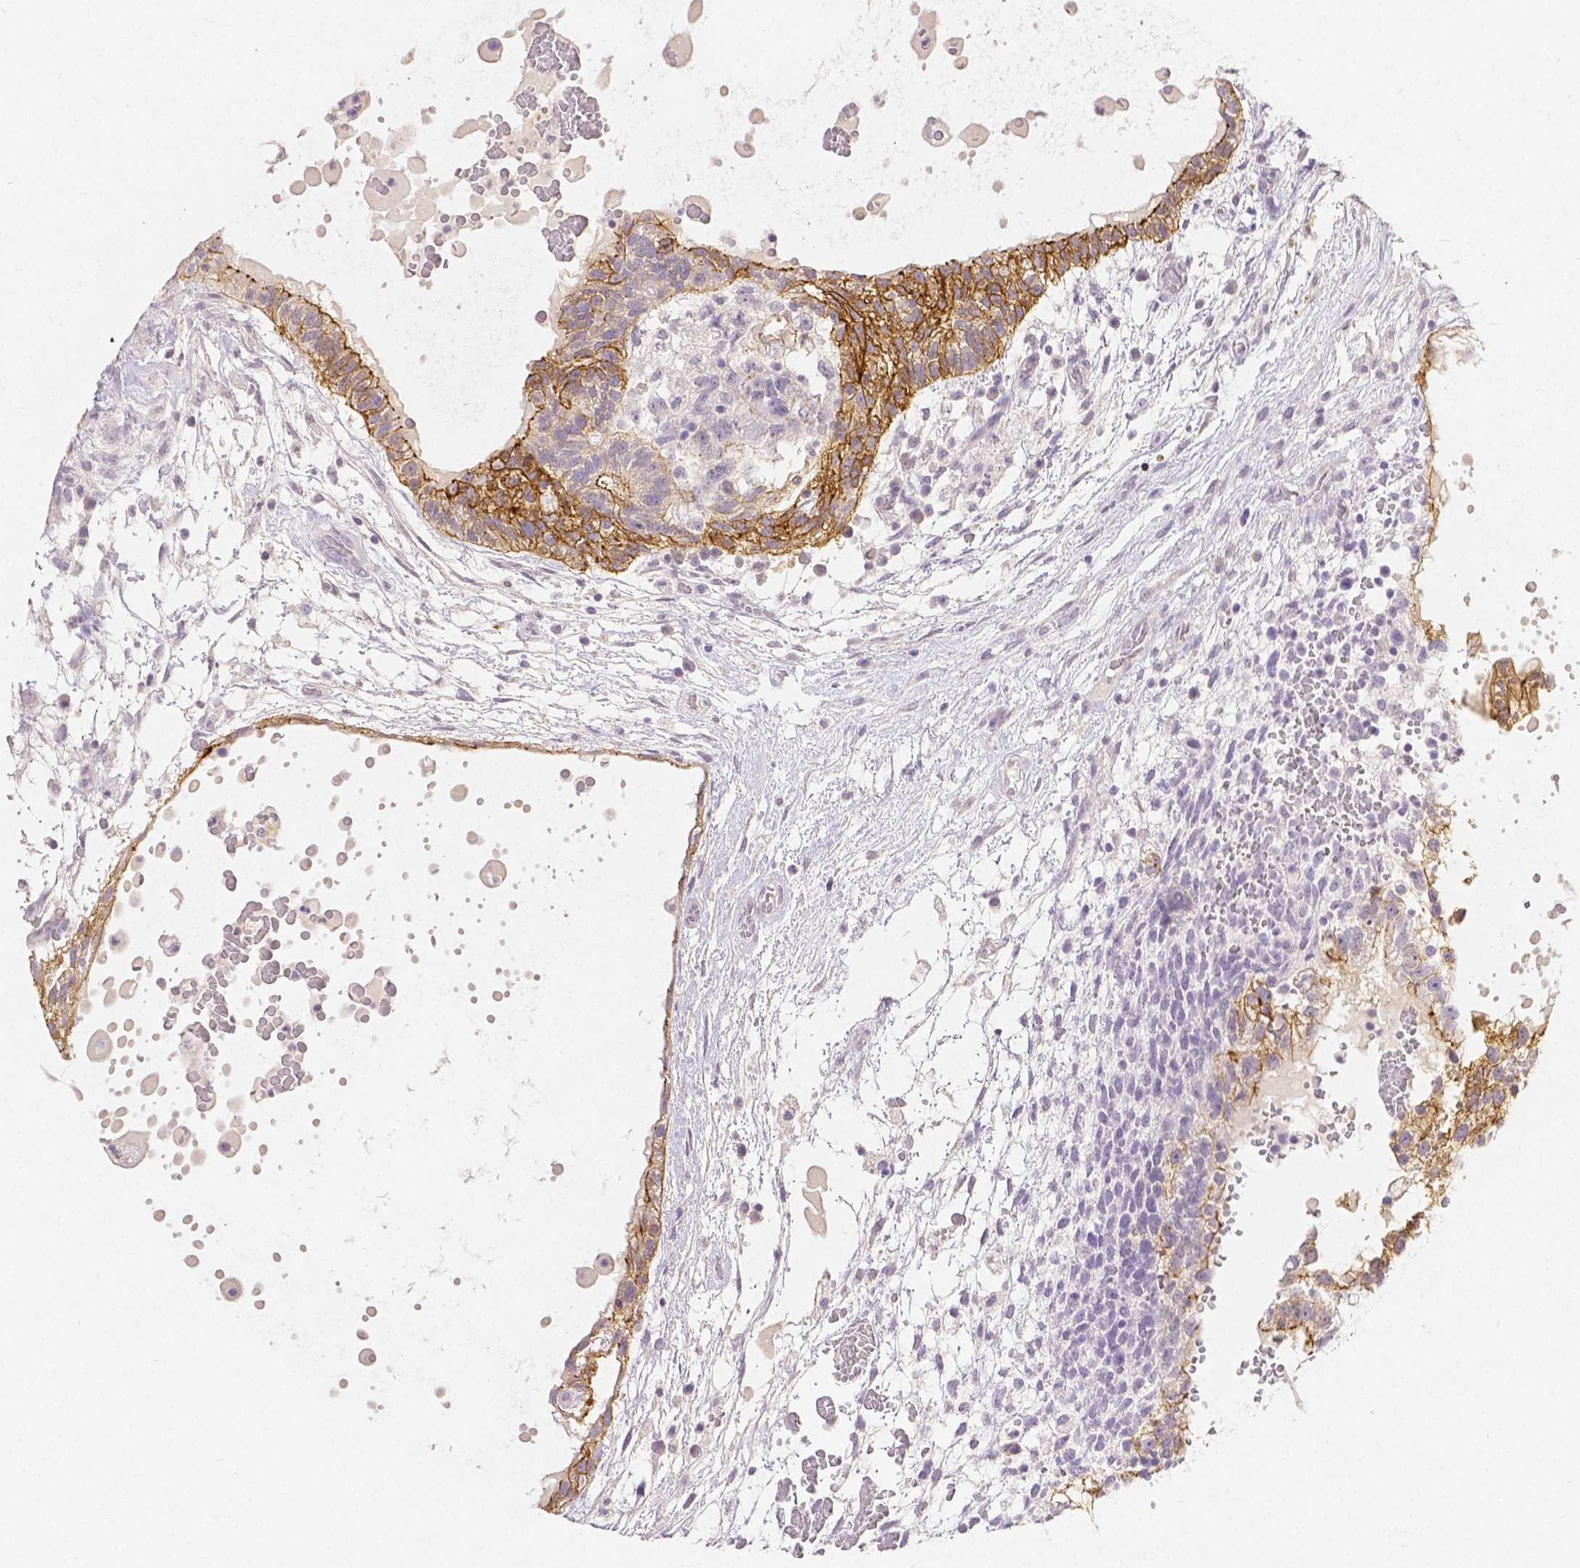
{"staining": {"intensity": "moderate", "quantity": "25%-75%", "location": "cytoplasmic/membranous"}, "tissue": "testis cancer", "cell_type": "Tumor cells", "image_type": "cancer", "snomed": [{"axis": "morphology", "description": "Normal tissue, NOS"}, {"axis": "morphology", "description": "Carcinoma, Embryonal, NOS"}, {"axis": "topography", "description": "Testis"}], "caption": "A brown stain highlights moderate cytoplasmic/membranous staining of a protein in human testis cancer tumor cells.", "gene": "OCLN", "patient": {"sex": "male", "age": 32}}